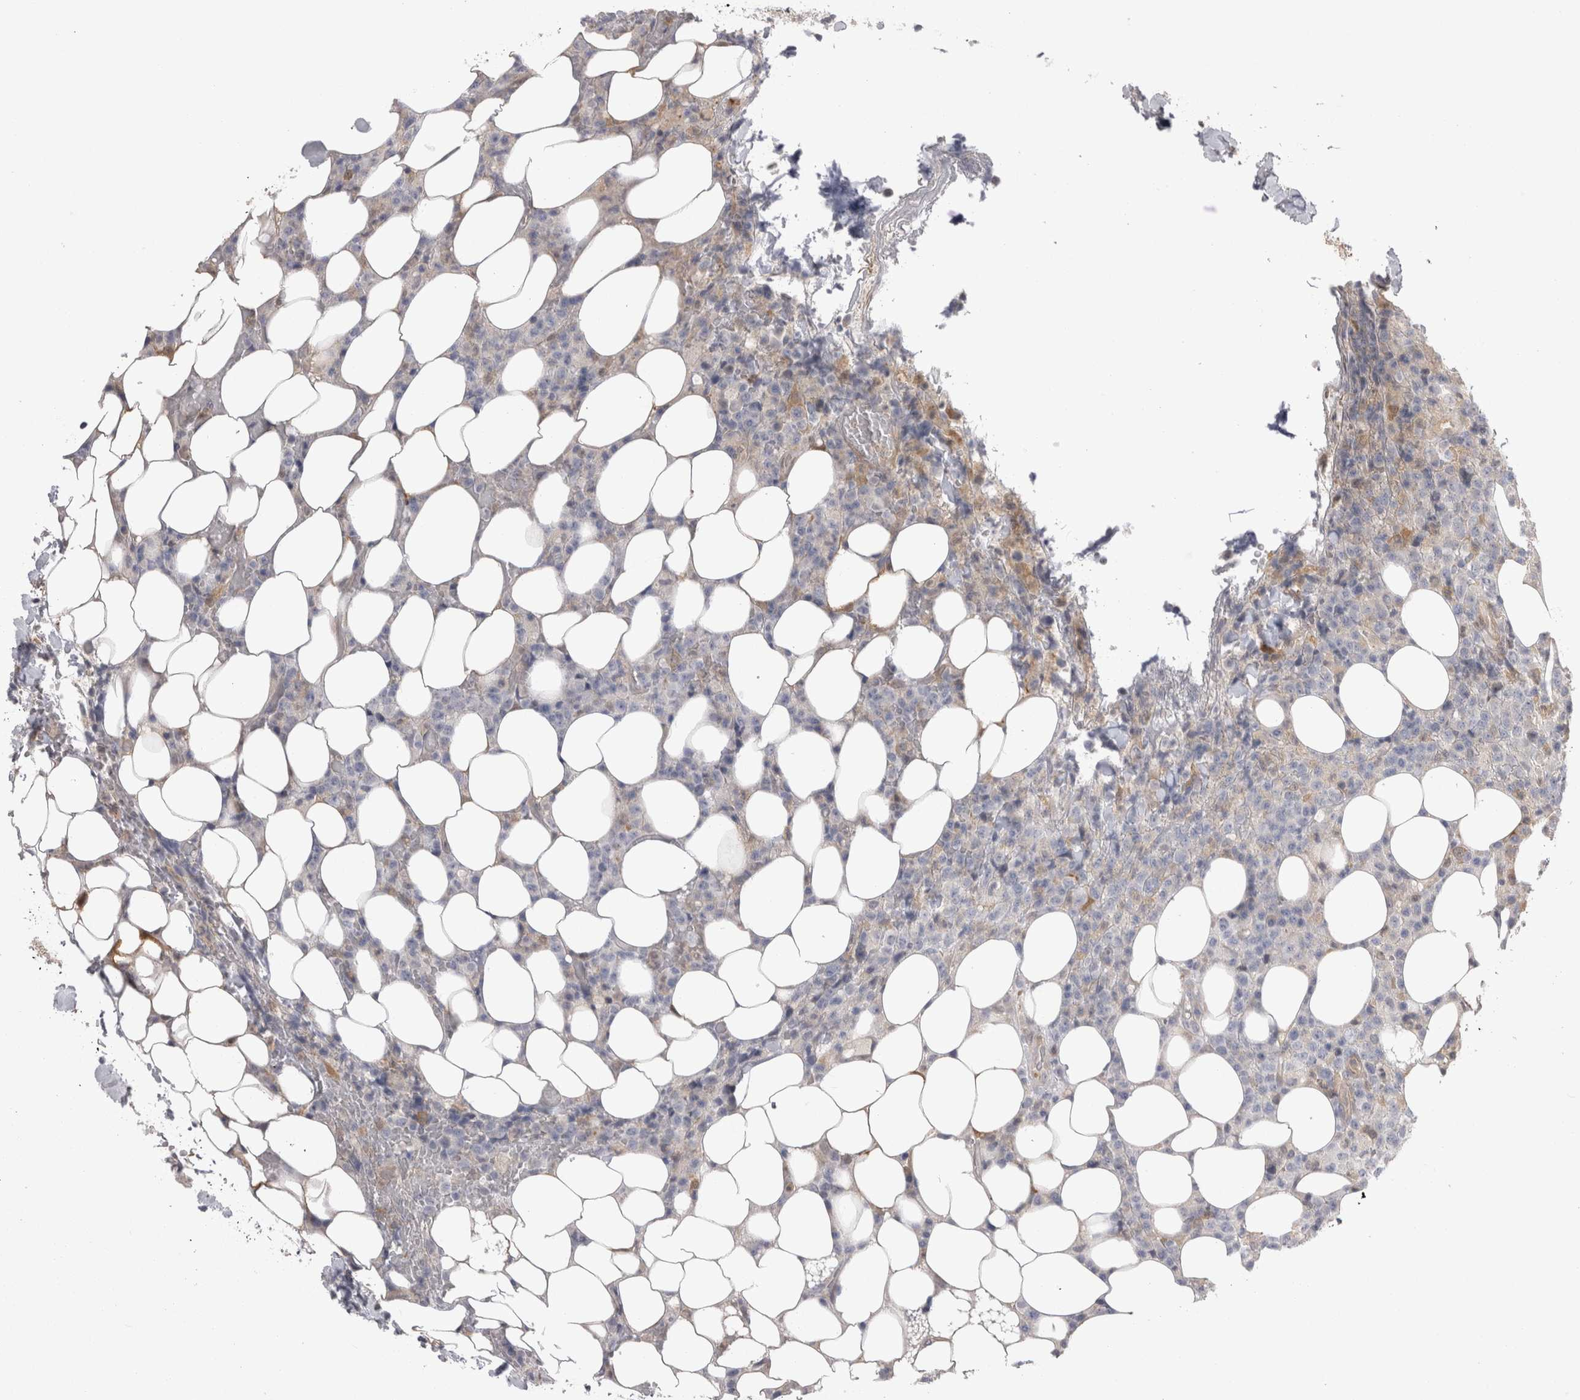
{"staining": {"intensity": "negative", "quantity": "none", "location": "none"}, "tissue": "lymphoma", "cell_type": "Tumor cells", "image_type": "cancer", "snomed": [{"axis": "morphology", "description": "Malignant lymphoma, non-Hodgkin's type, High grade"}, {"axis": "topography", "description": "Lymph node"}], "caption": "A photomicrograph of human malignant lymphoma, non-Hodgkin's type (high-grade) is negative for staining in tumor cells. Brightfield microscopy of immunohistochemistry stained with DAB (brown) and hematoxylin (blue), captured at high magnification.", "gene": "CHIC2", "patient": {"sex": "male", "age": 13}}